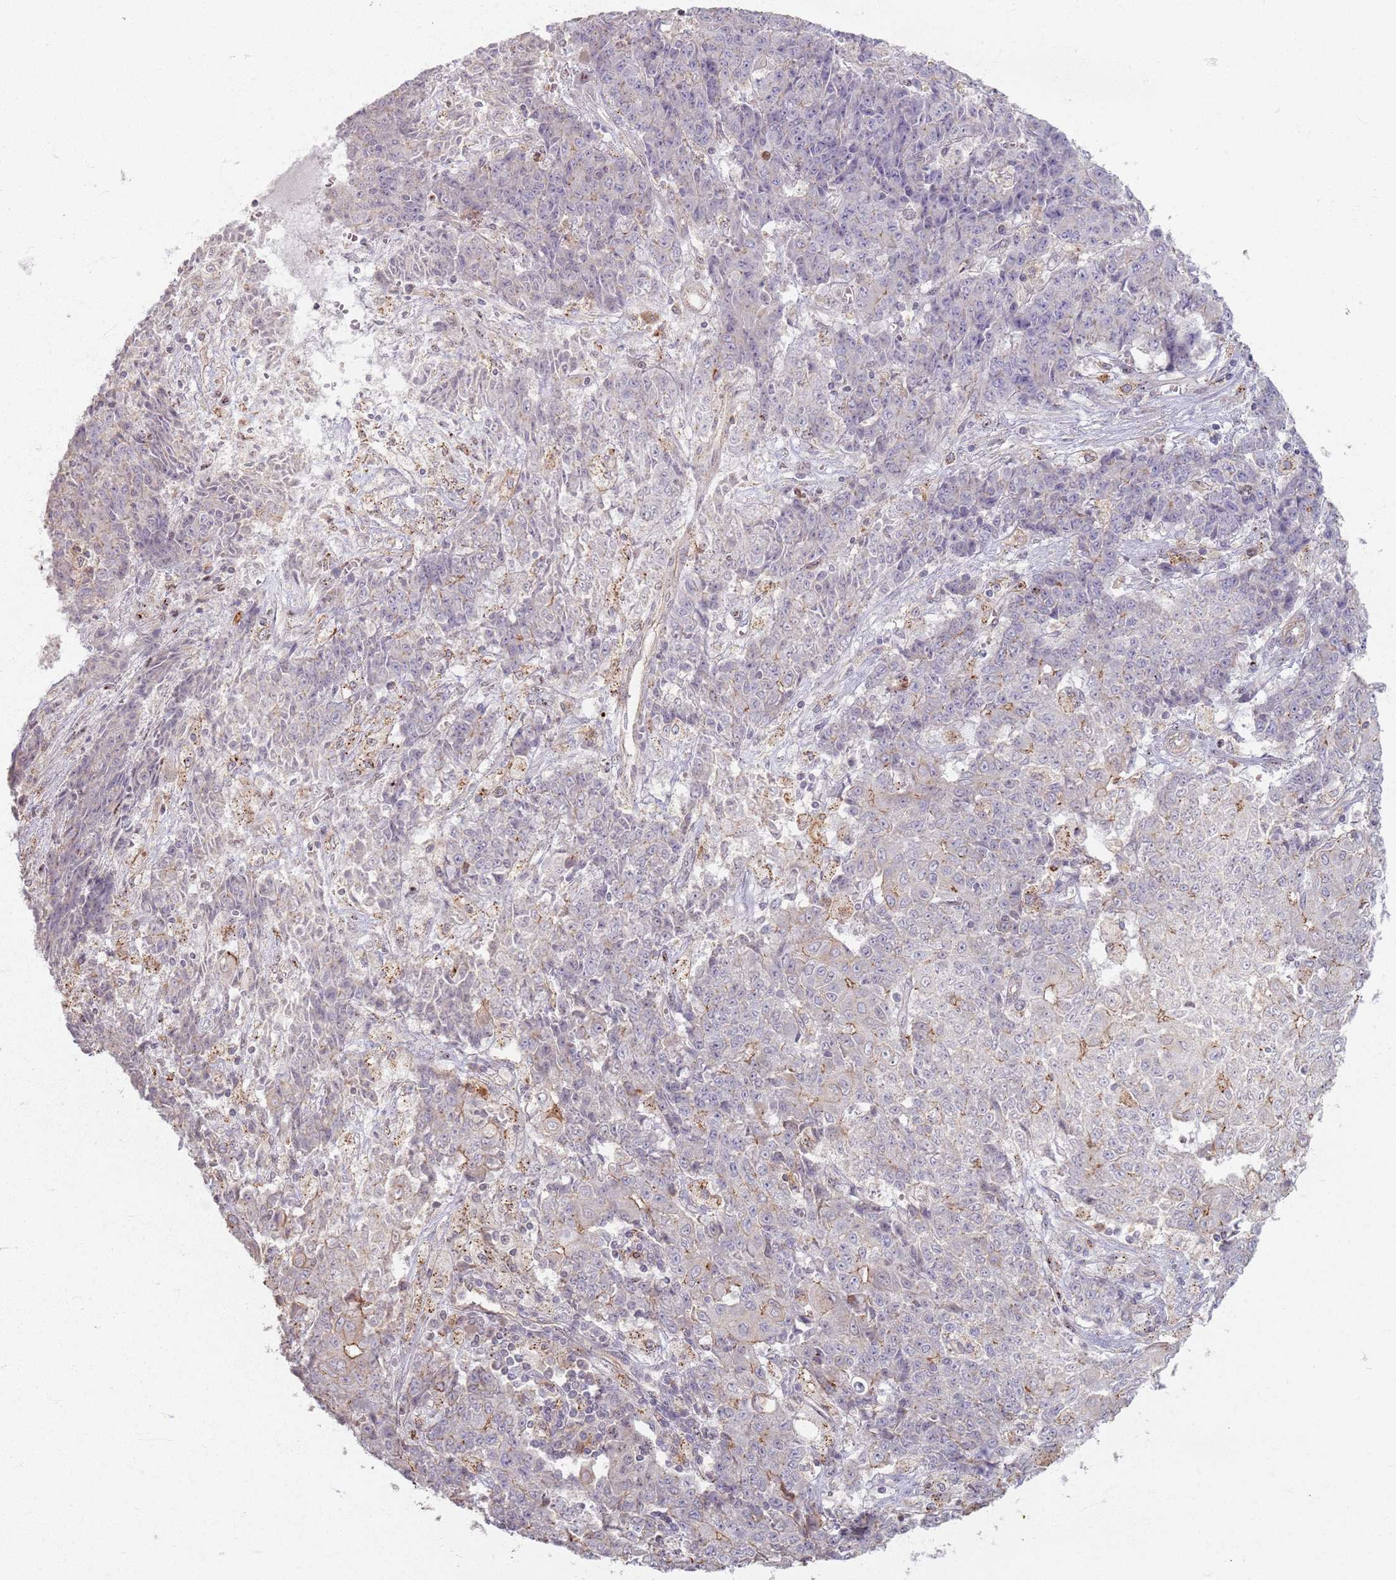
{"staining": {"intensity": "weak", "quantity": "<25%", "location": "cytoplasmic/membranous"}, "tissue": "ovarian cancer", "cell_type": "Tumor cells", "image_type": "cancer", "snomed": [{"axis": "morphology", "description": "Carcinoma, endometroid"}, {"axis": "topography", "description": "Ovary"}], "caption": "This is an immunohistochemistry (IHC) histopathology image of human endometroid carcinoma (ovarian). There is no positivity in tumor cells.", "gene": "KCNA5", "patient": {"sex": "female", "age": 42}}